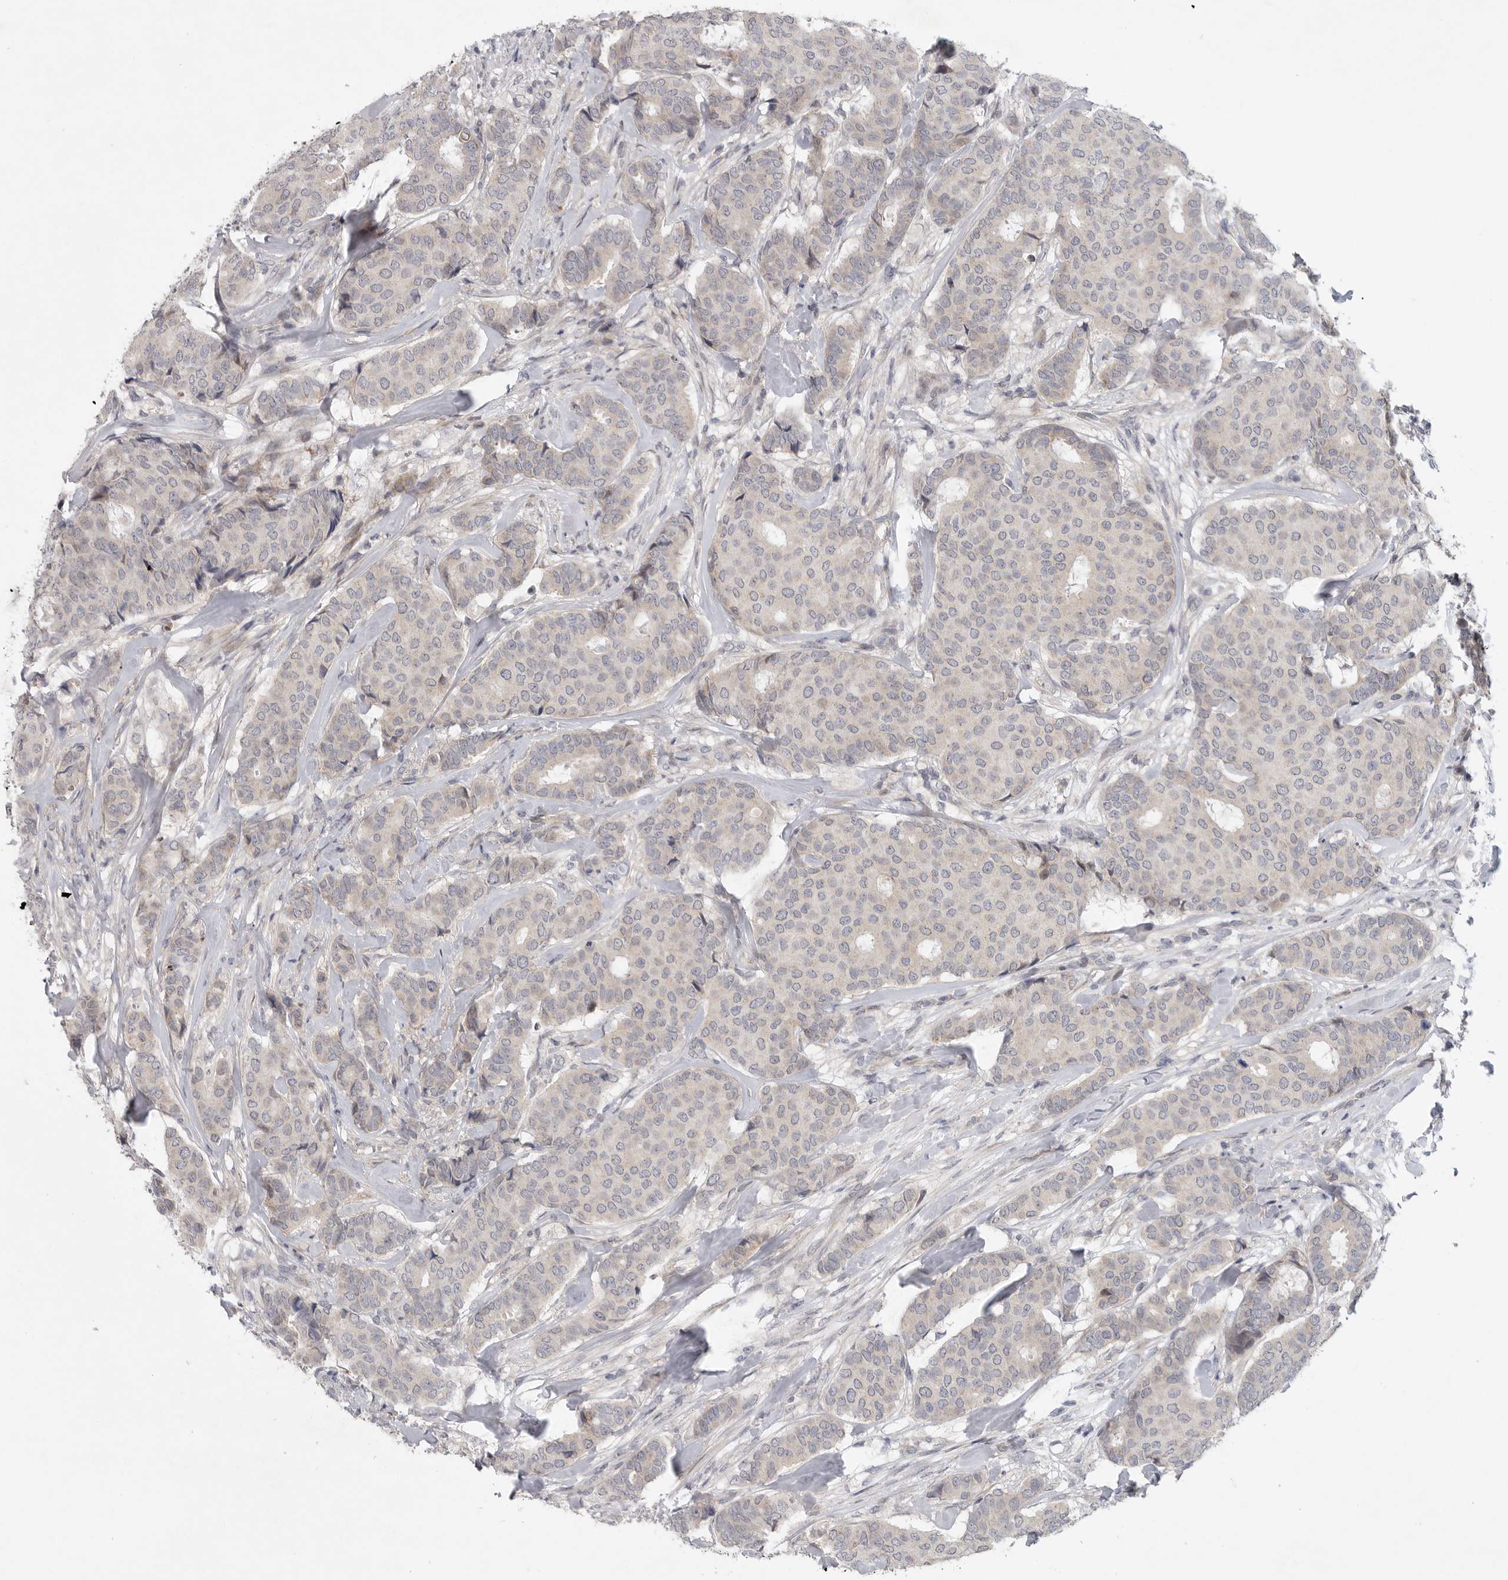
{"staining": {"intensity": "weak", "quantity": "<25%", "location": "cytoplasmic/membranous"}, "tissue": "breast cancer", "cell_type": "Tumor cells", "image_type": "cancer", "snomed": [{"axis": "morphology", "description": "Duct carcinoma"}, {"axis": "topography", "description": "Breast"}], "caption": "This is a histopathology image of immunohistochemistry (IHC) staining of breast intraductal carcinoma, which shows no staining in tumor cells.", "gene": "FBXO43", "patient": {"sex": "female", "age": 75}}